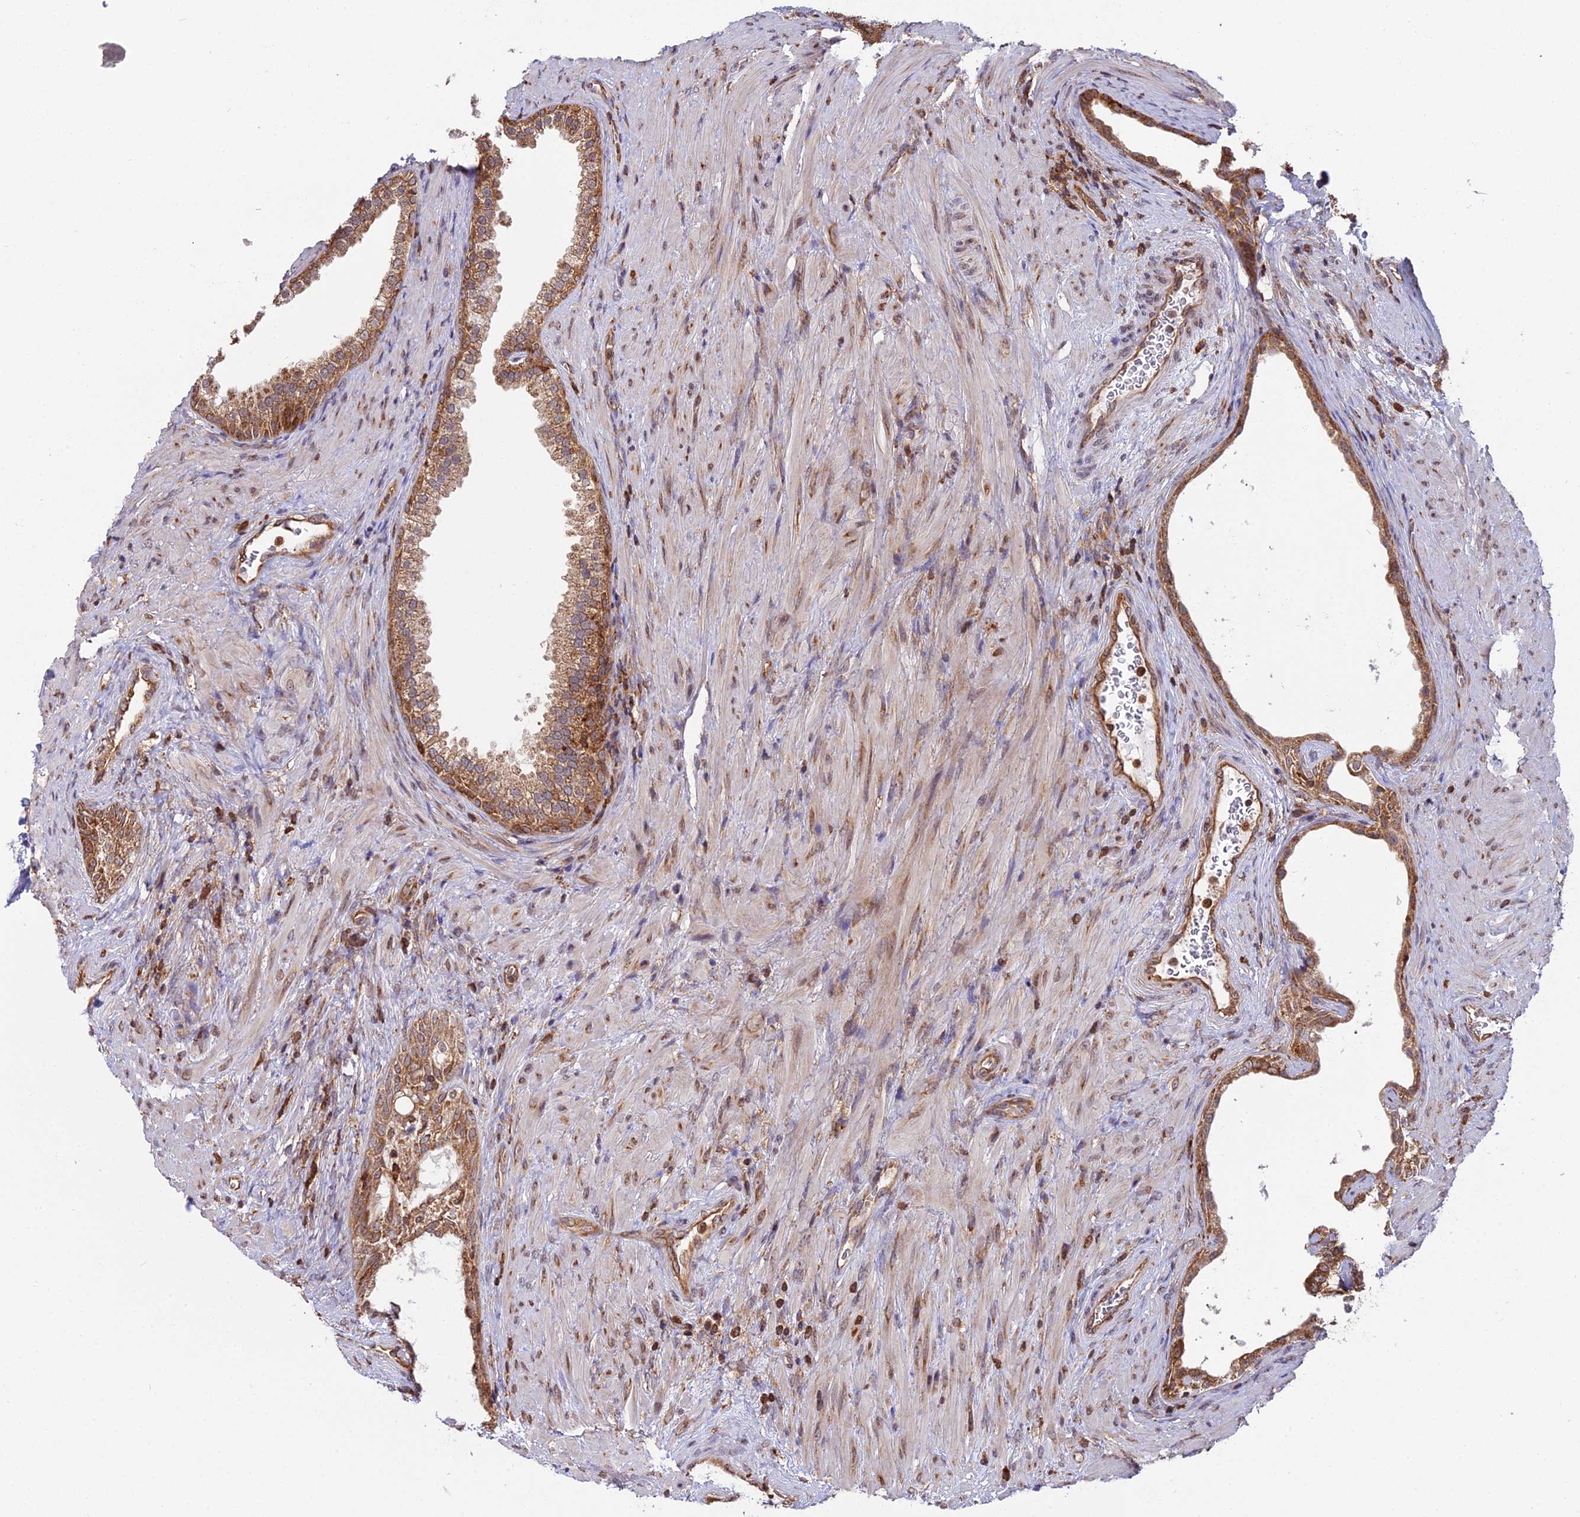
{"staining": {"intensity": "moderate", "quantity": ">75%", "location": "cytoplasmic/membranous"}, "tissue": "prostate", "cell_type": "Glandular cells", "image_type": "normal", "snomed": [{"axis": "morphology", "description": "Normal tissue, NOS"}, {"axis": "topography", "description": "Prostate"}], "caption": "The immunohistochemical stain highlights moderate cytoplasmic/membranous positivity in glandular cells of normal prostate. Using DAB (3,3'-diaminobenzidine) (brown) and hematoxylin (blue) stains, captured at high magnification using brightfield microscopy.", "gene": "RPL26", "patient": {"sex": "male", "age": 76}}